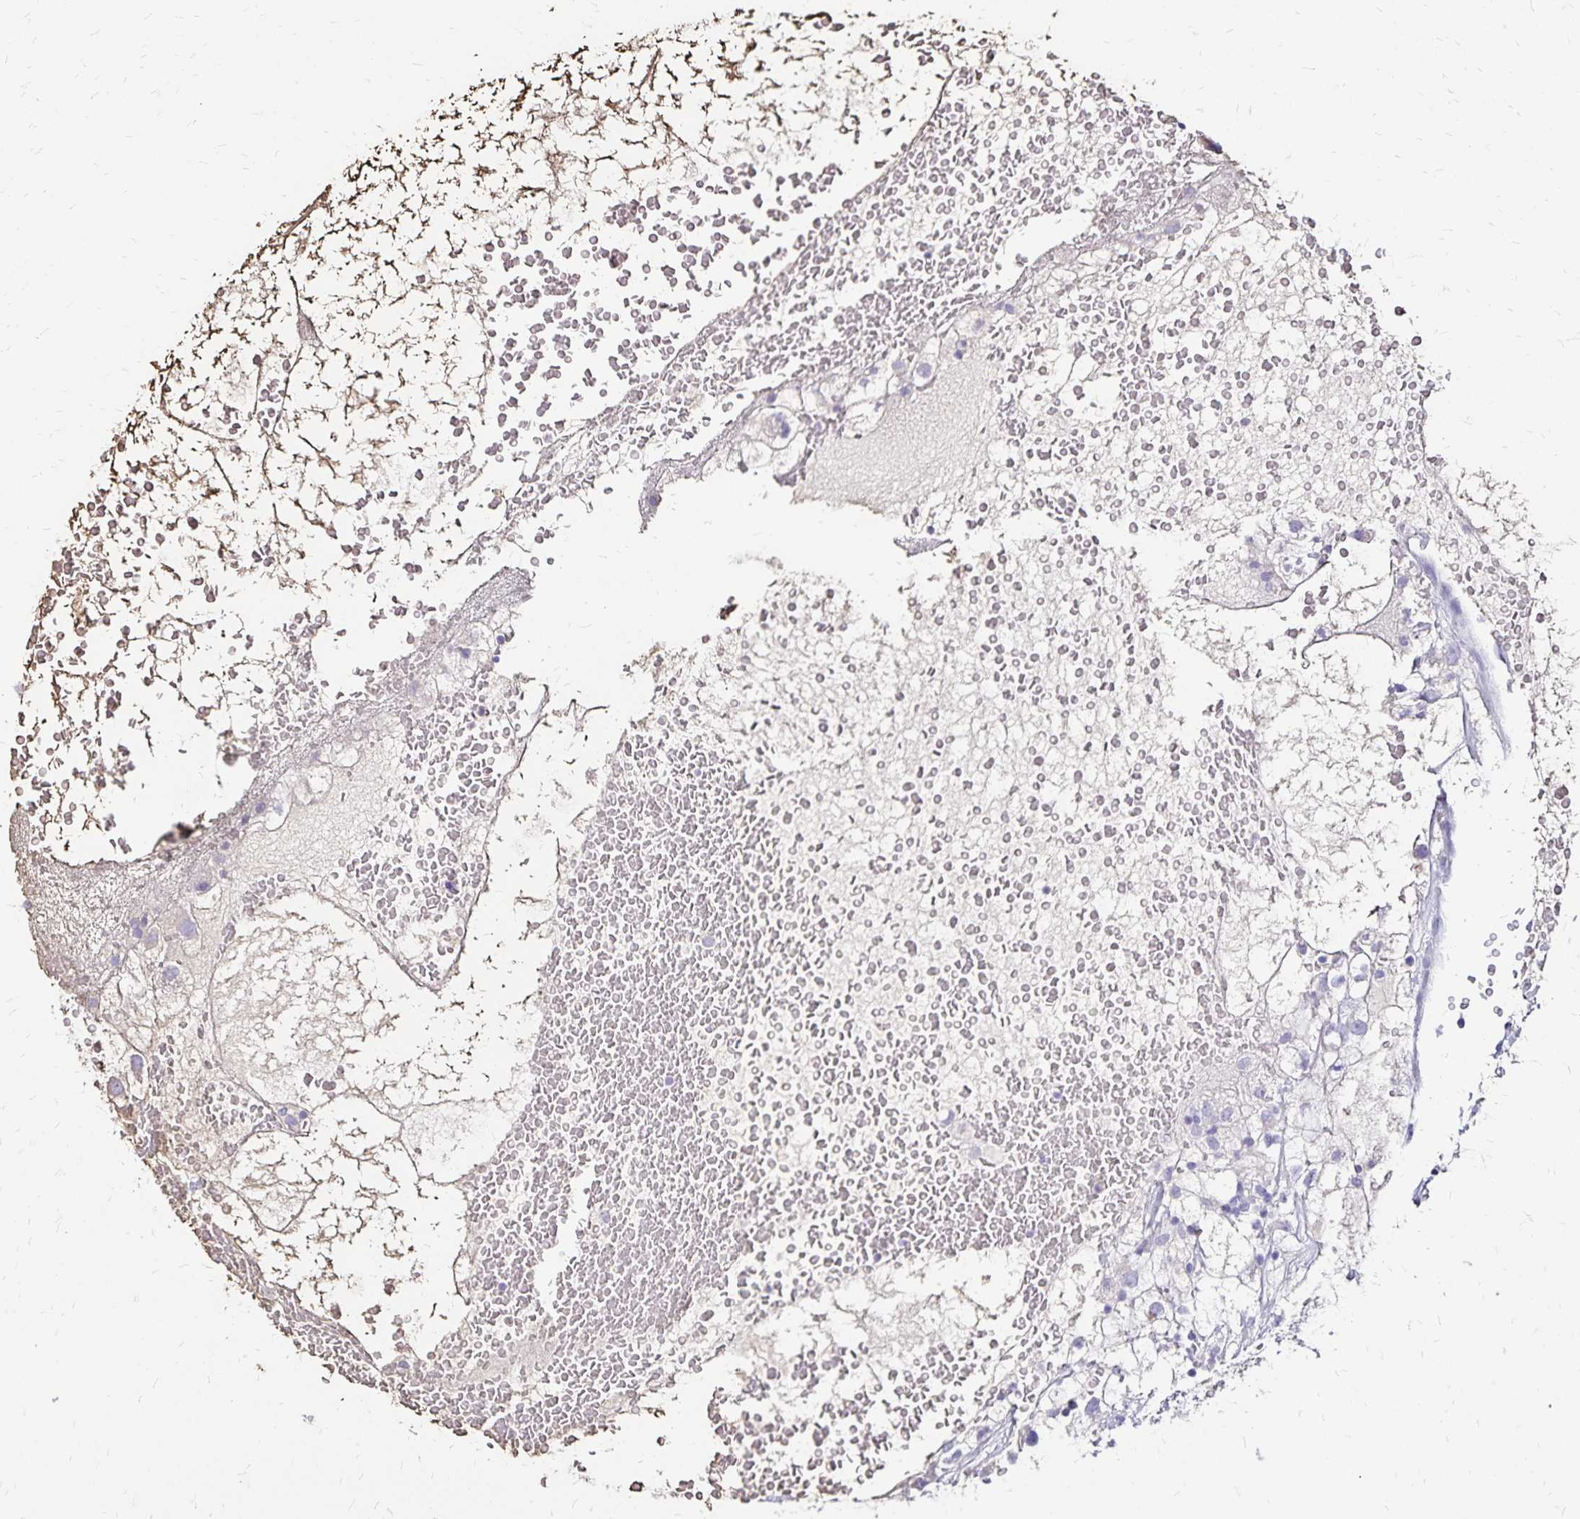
{"staining": {"intensity": "negative", "quantity": "none", "location": "none"}, "tissue": "renal cancer", "cell_type": "Tumor cells", "image_type": "cancer", "snomed": [{"axis": "morphology", "description": "Adenocarcinoma, NOS"}, {"axis": "topography", "description": "Kidney"}], "caption": "IHC image of neoplastic tissue: human renal cancer (adenocarcinoma) stained with DAB demonstrates no significant protein staining in tumor cells. (DAB (3,3'-diaminobenzidine) IHC, high magnification).", "gene": "KISS1", "patient": {"sex": "male", "age": 59}}